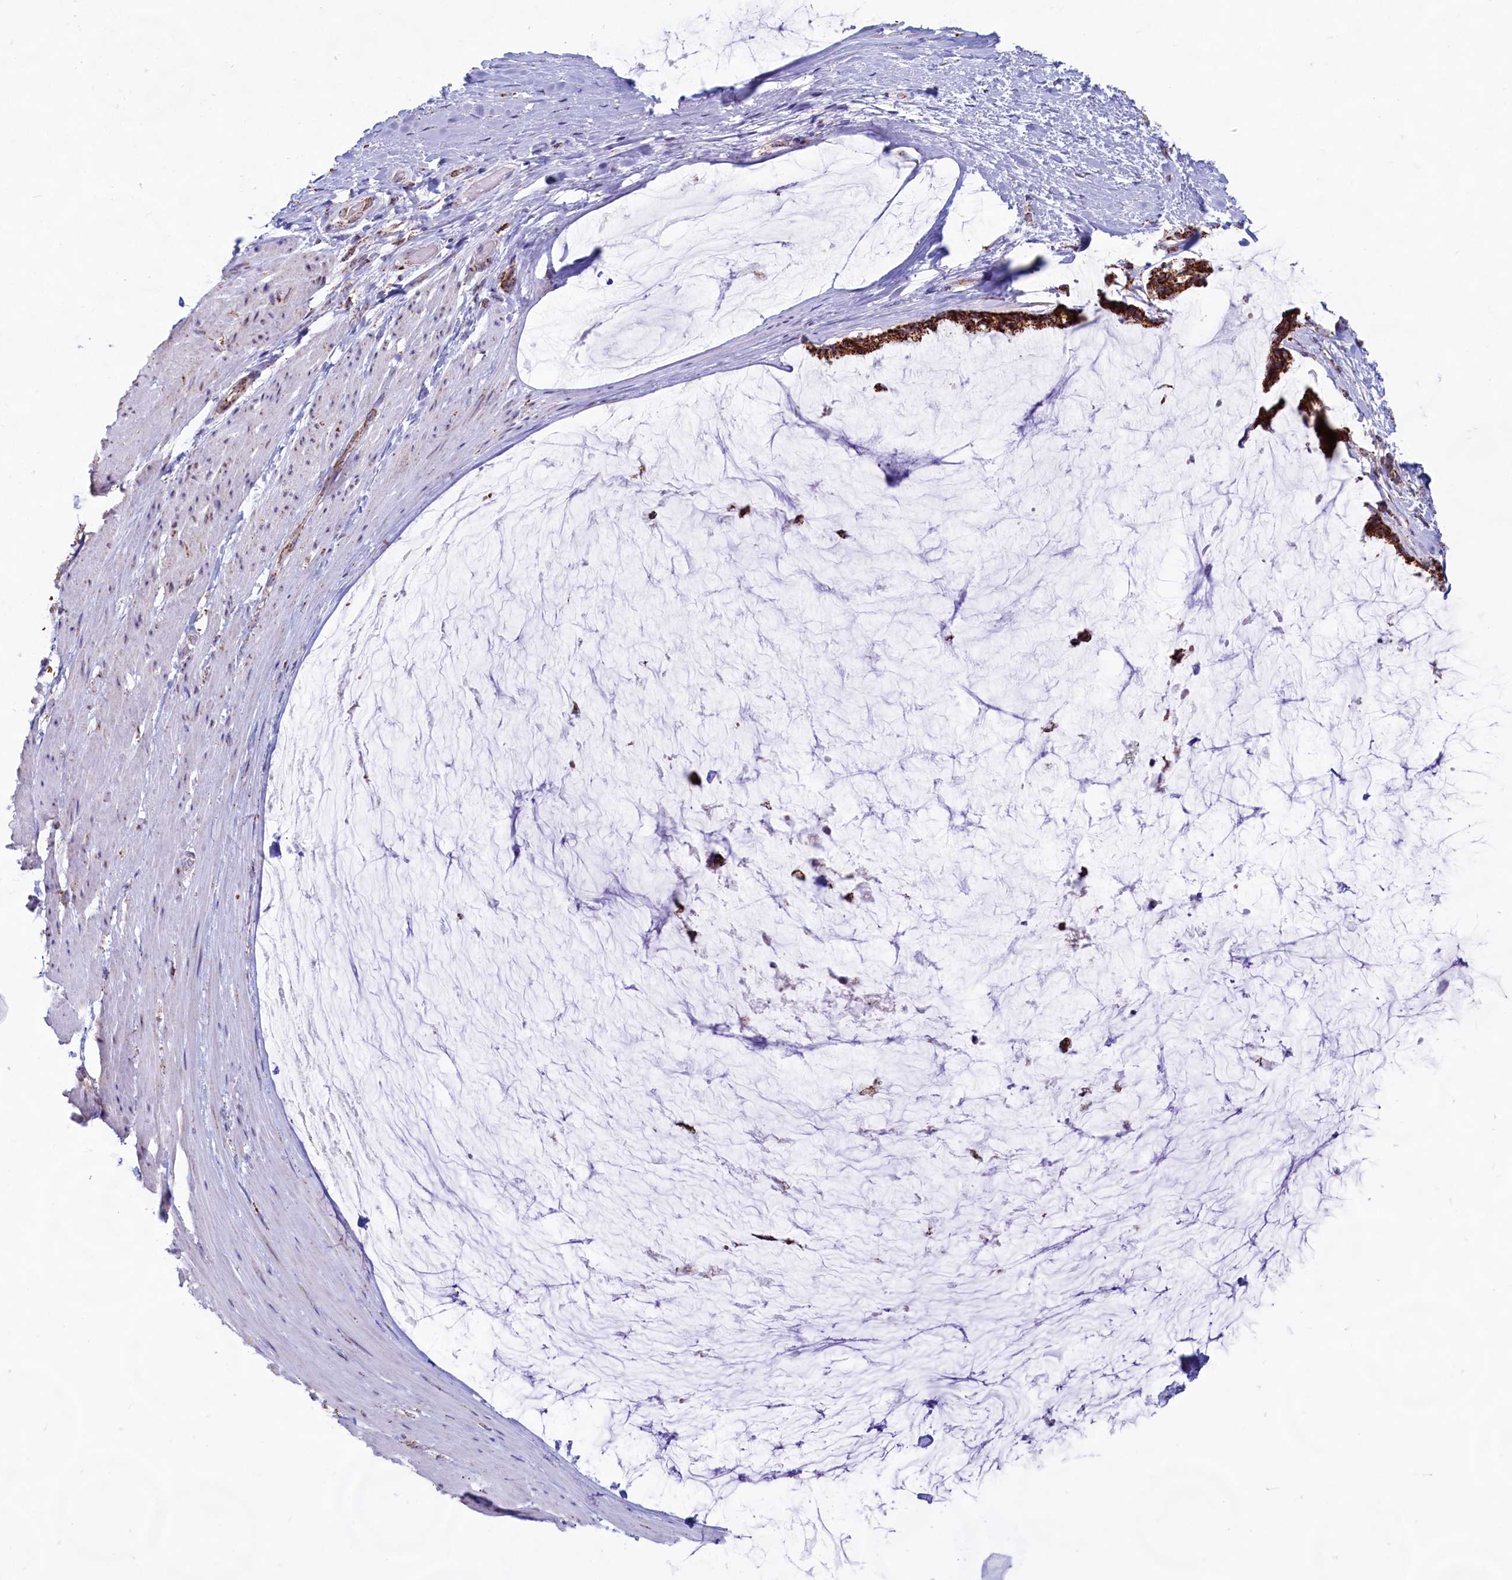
{"staining": {"intensity": "strong", "quantity": ">75%", "location": "cytoplasmic/membranous"}, "tissue": "ovarian cancer", "cell_type": "Tumor cells", "image_type": "cancer", "snomed": [{"axis": "morphology", "description": "Cystadenocarcinoma, mucinous, NOS"}, {"axis": "topography", "description": "Ovary"}], "caption": "IHC (DAB (3,3'-diaminobenzidine)) staining of ovarian mucinous cystadenocarcinoma exhibits strong cytoplasmic/membranous protein expression in about >75% of tumor cells.", "gene": "C1D", "patient": {"sex": "female", "age": 39}}